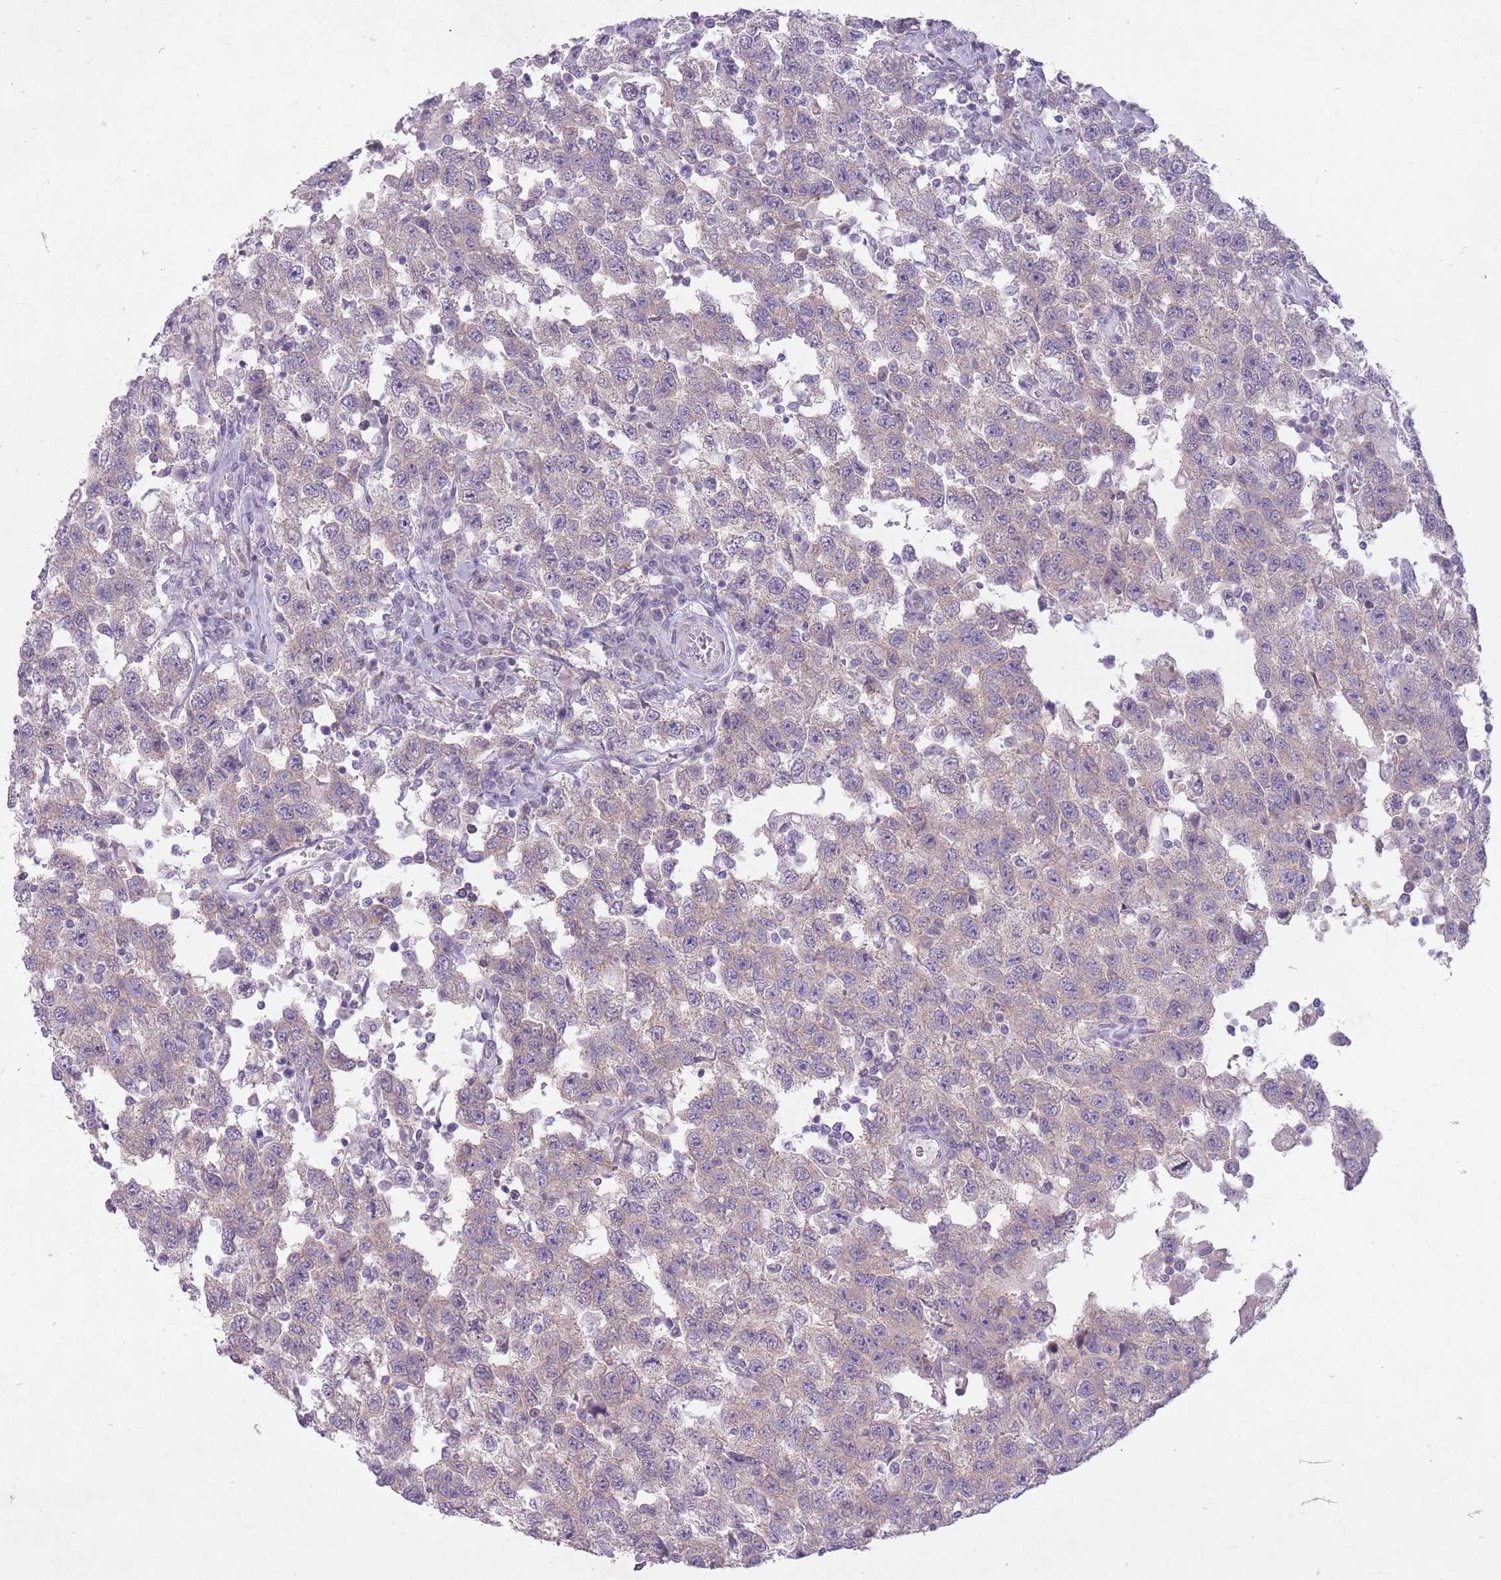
{"staining": {"intensity": "negative", "quantity": "none", "location": "none"}, "tissue": "testis cancer", "cell_type": "Tumor cells", "image_type": "cancer", "snomed": [{"axis": "morphology", "description": "Seminoma, NOS"}, {"axis": "topography", "description": "Testis"}], "caption": "Immunohistochemistry of human testis cancer exhibits no staining in tumor cells. (DAB (3,3'-diaminobenzidine) IHC, high magnification).", "gene": "FAM43B", "patient": {"sex": "male", "age": 41}}